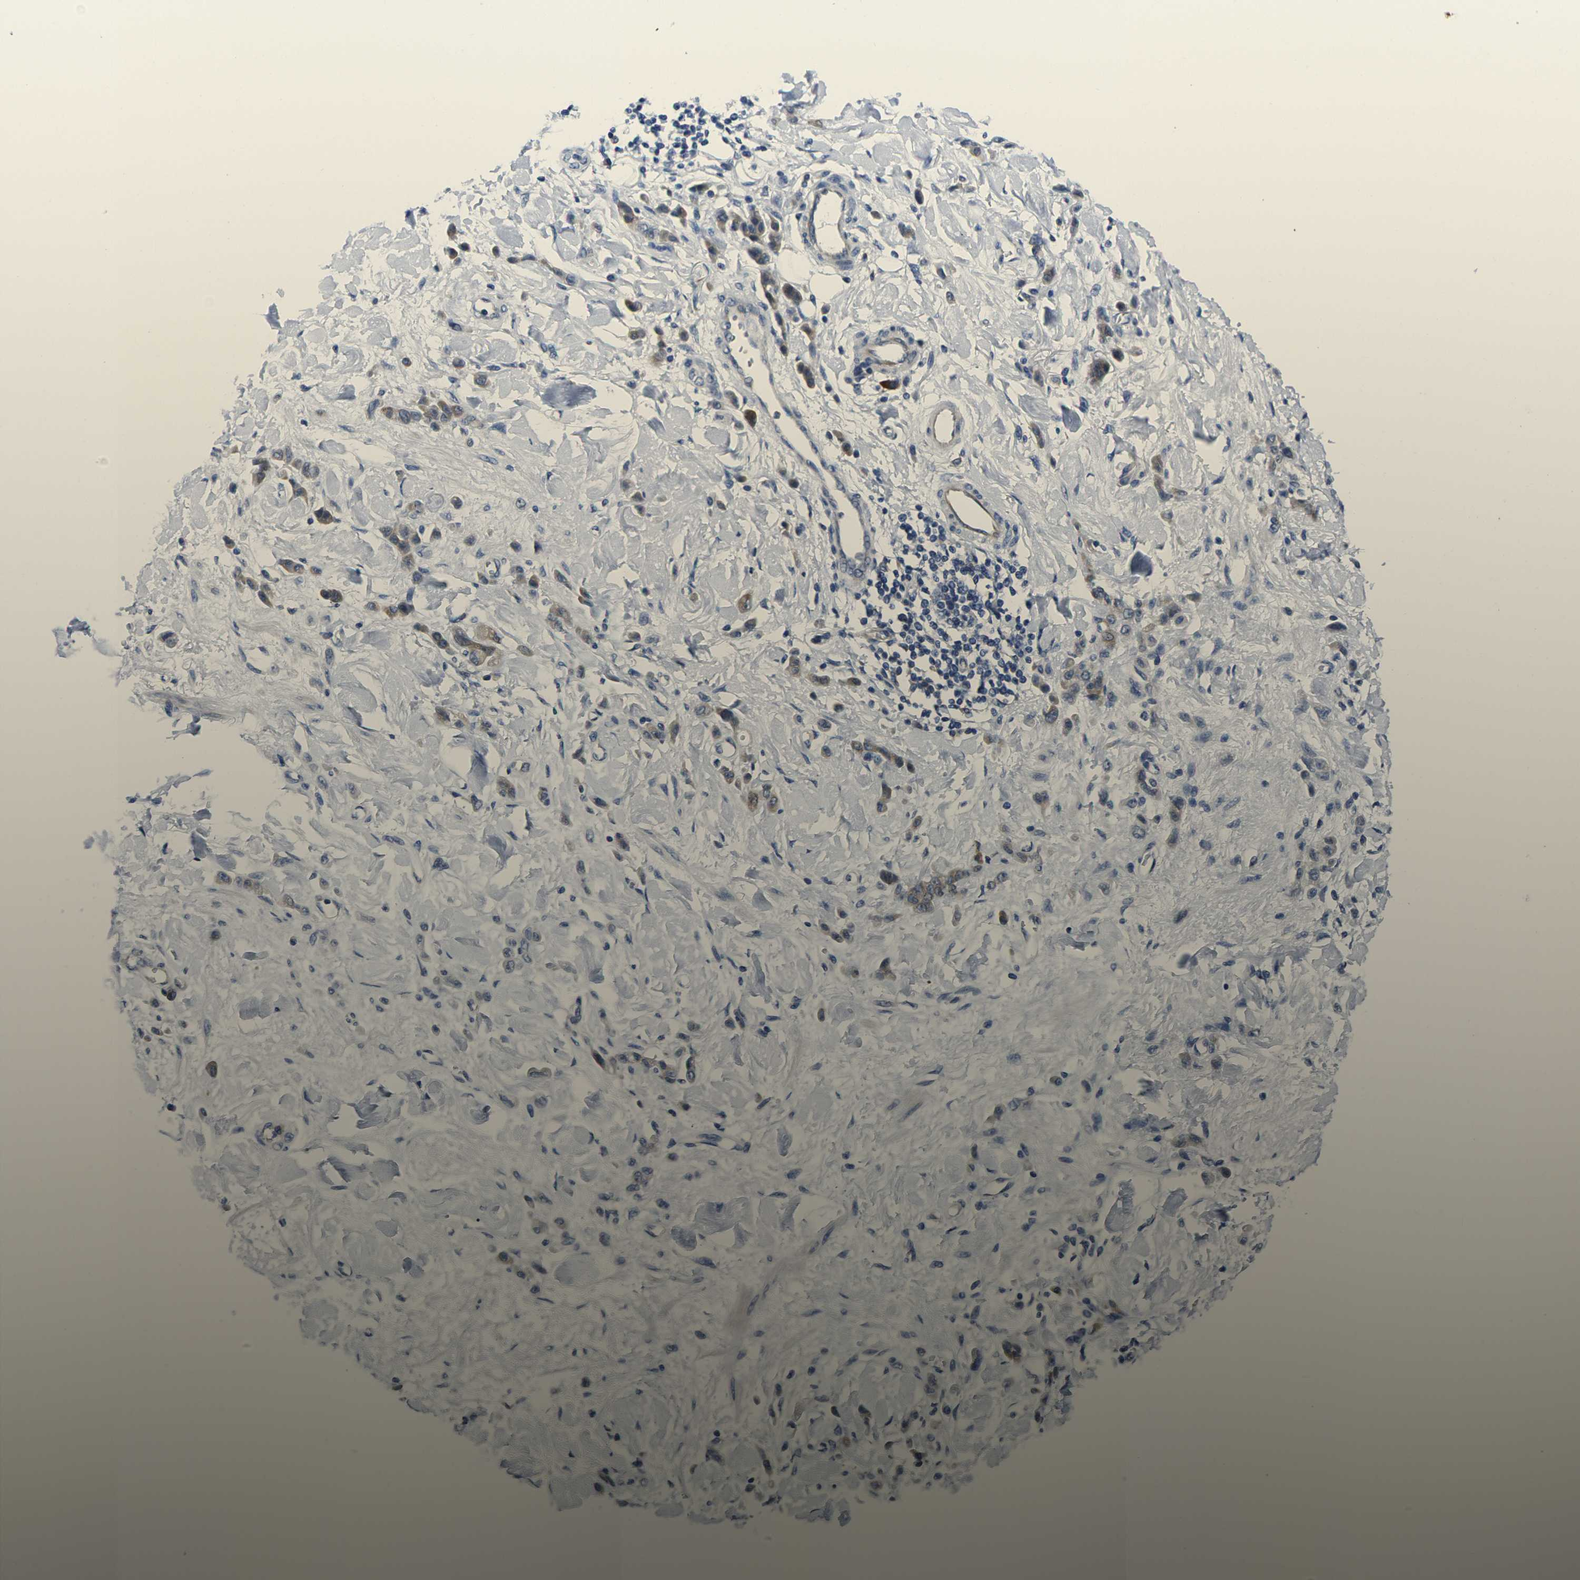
{"staining": {"intensity": "moderate", "quantity": ">75%", "location": "cytoplasmic/membranous"}, "tissue": "stomach cancer", "cell_type": "Tumor cells", "image_type": "cancer", "snomed": [{"axis": "morphology", "description": "Normal tissue, NOS"}, {"axis": "morphology", "description": "Adenocarcinoma, NOS"}, {"axis": "topography", "description": "Stomach"}], "caption": "Protein expression analysis of human stomach adenocarcinoma reveals moderate cytoplasmic/membranous staining in about >75% of tumor cells.", "gene": "EIF4A1", "patient": {"sex": "male", "age": 82}}